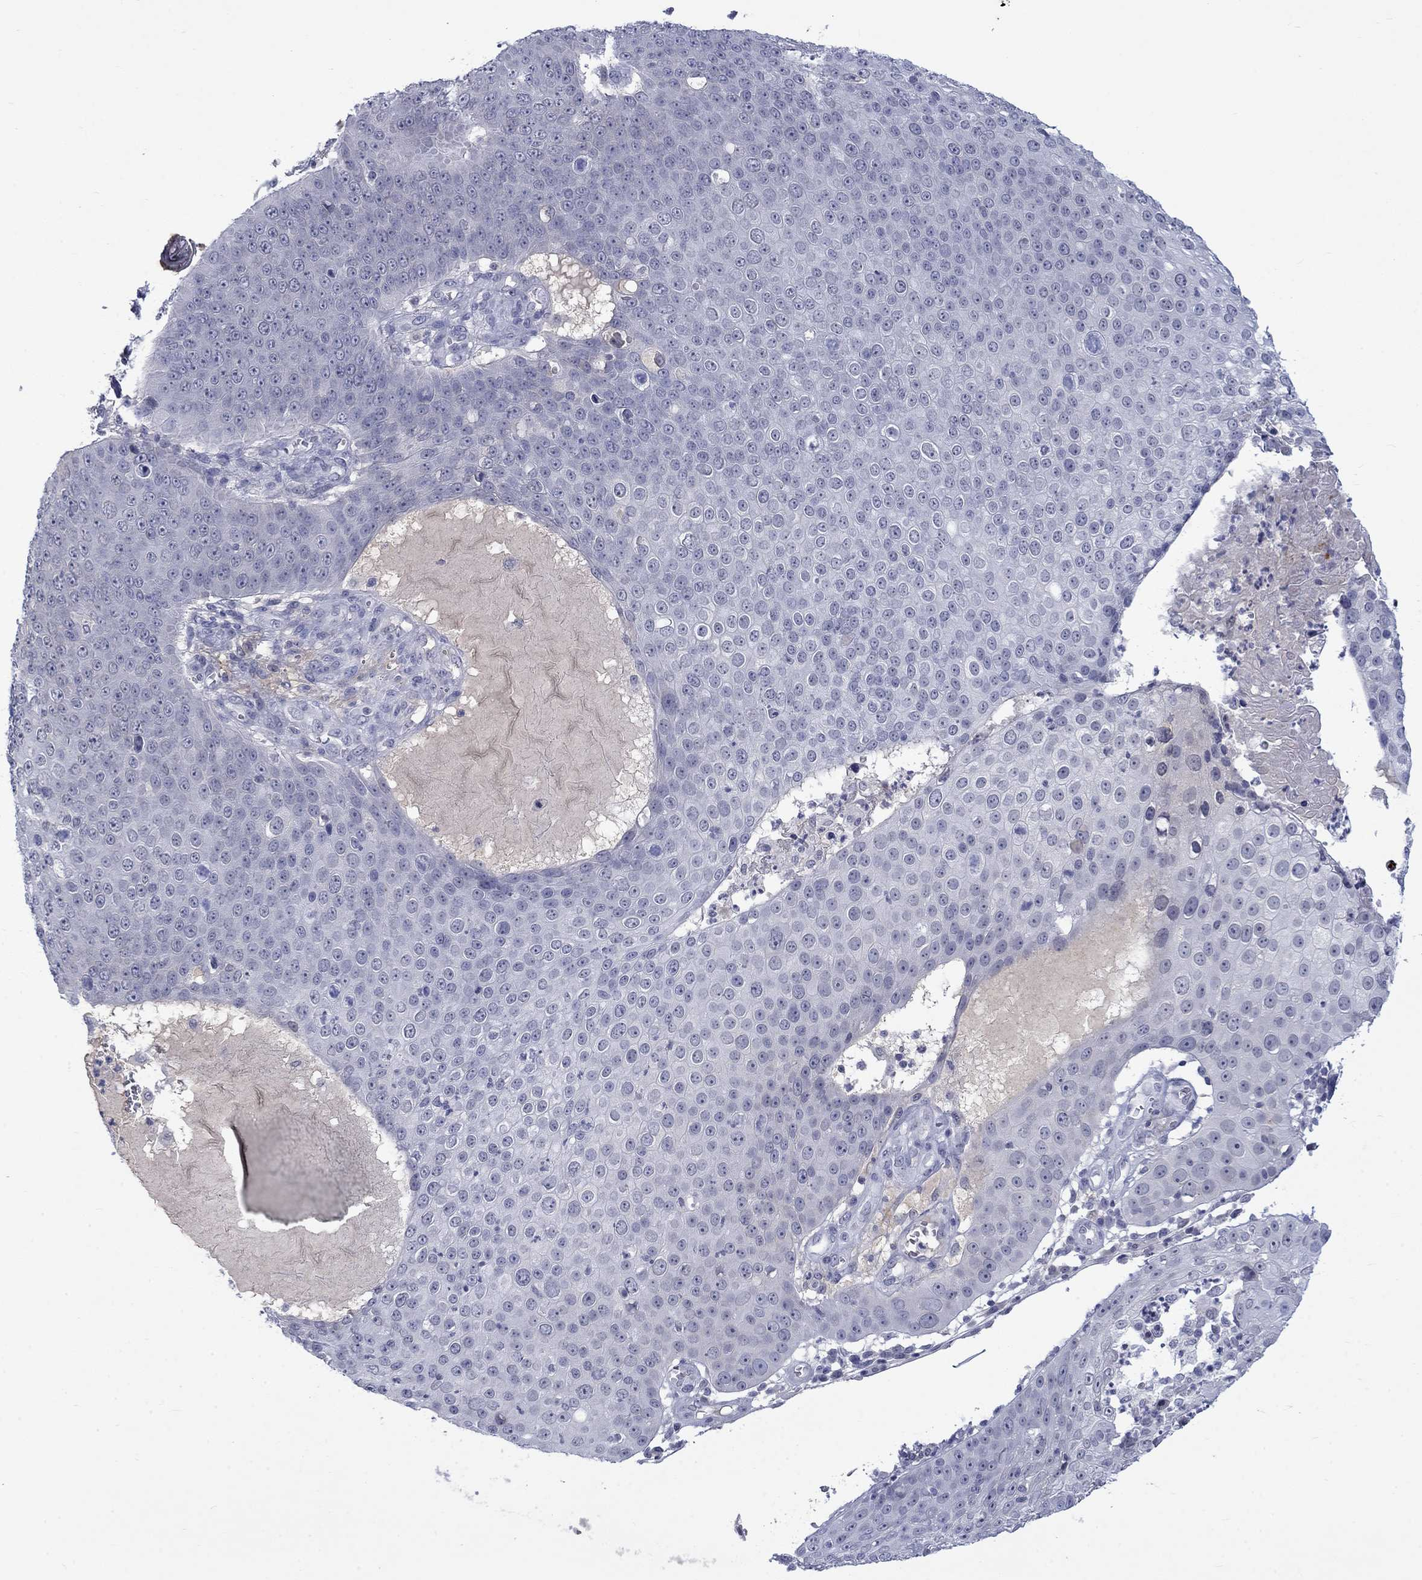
{"staining": {"intensity": "negative", "quantity": "none", "location": "none"}, "tissue": "skin cancer", "cell_type": "Tumor cells", "image_type": "cancer", "snomed": [{"axis": "morphology", "description": "Squamous cell carcinoma, NOS"}, {"axis": "topography", "description": "Skin"}], "caption": "High magnification brightfield microscopy of skin squamous cell carcinoma stained with DAB (brown) and counterstained with hematoxylin (blue): tumor cells show no significant positivity. Brightfield microscopy of immunohistochemistry stained with DAB (brown) and hematoxylin (blue), captured at high magnification.", "gene": "NSMF", "patient": {"sex": "male", "age": 71}}